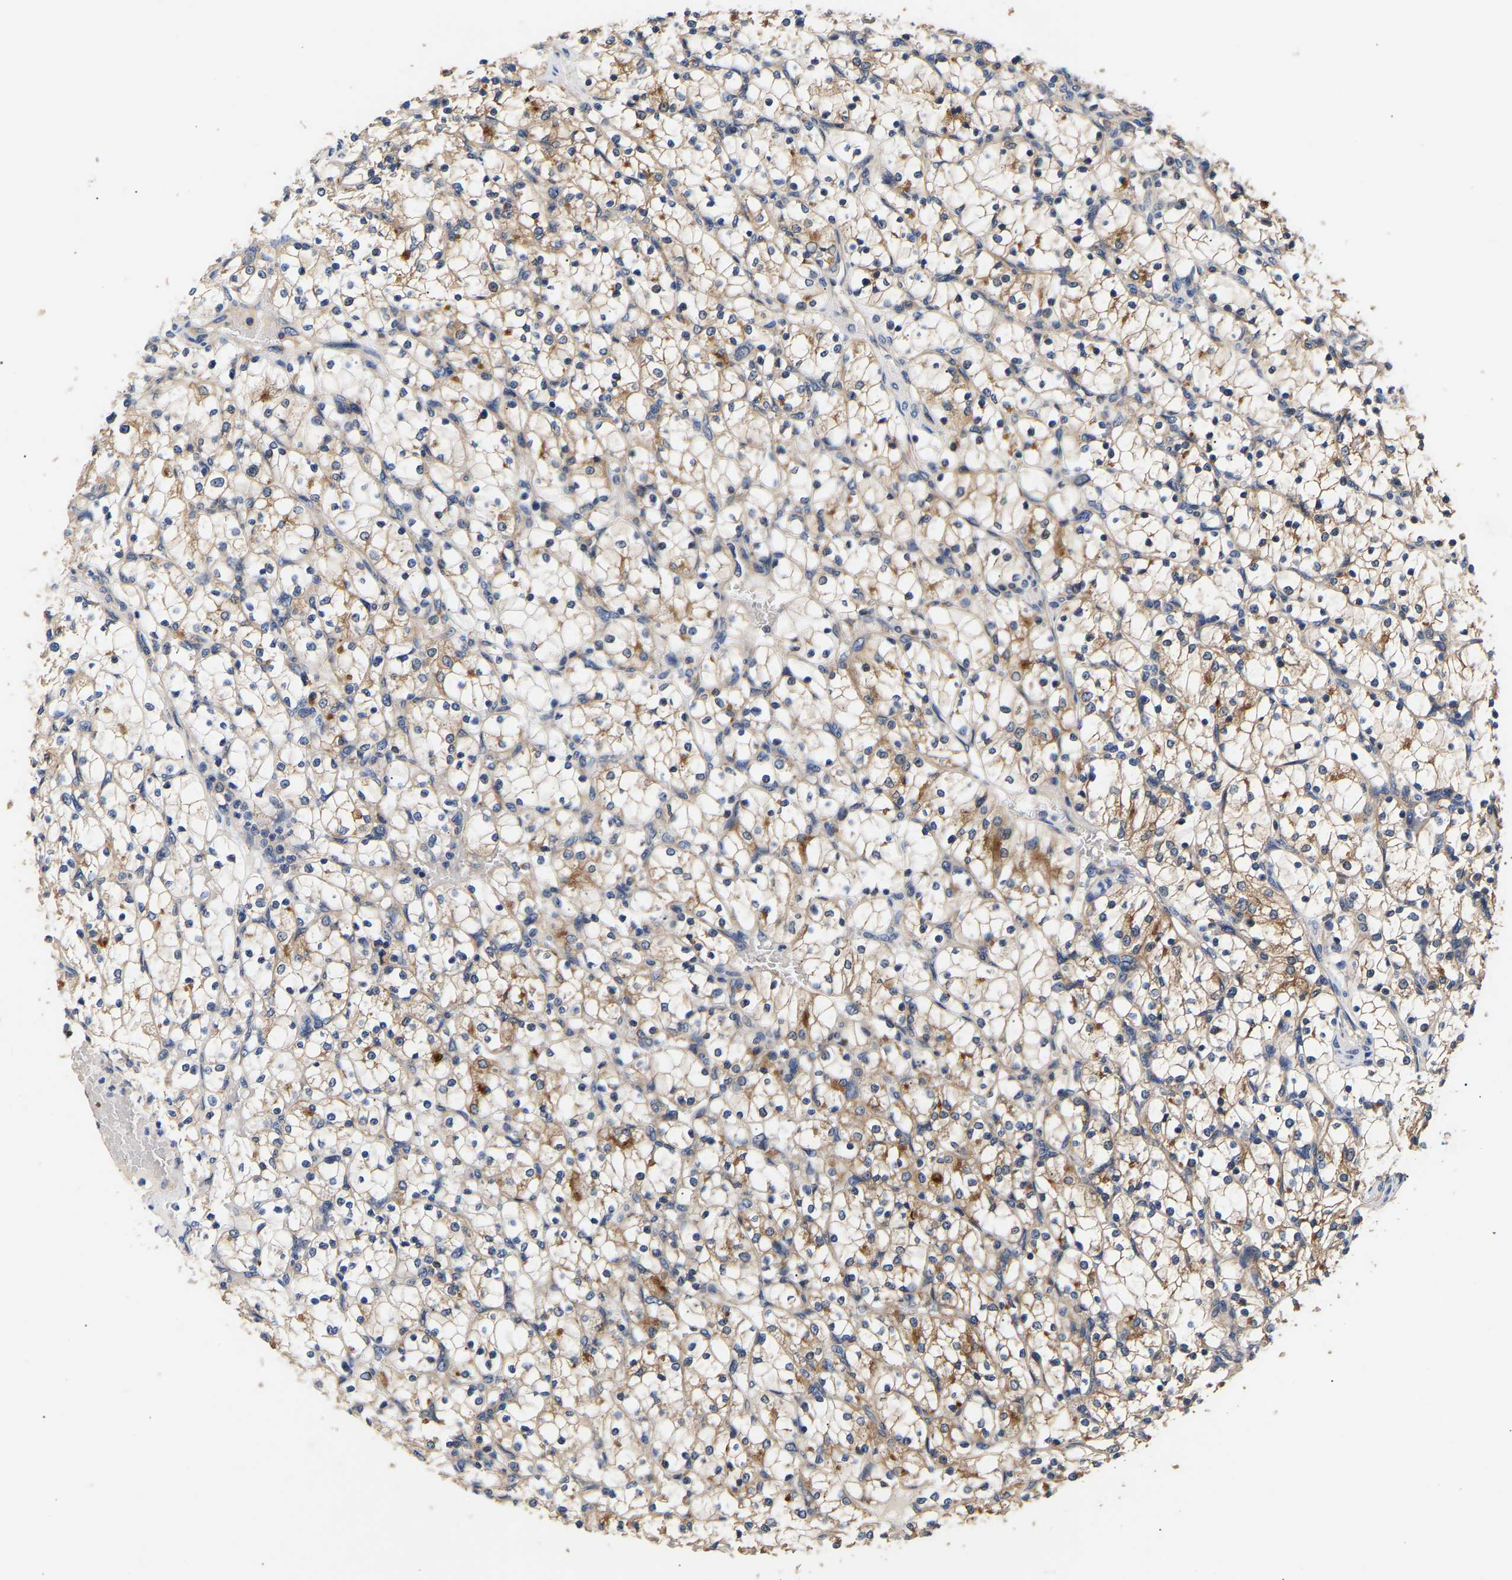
{"staining": {"intensity": "moderate", "quantity": "25%-75%", "location": "cytoplasmic/membranous"}, "tissue": "renal cancer", "cell_type": "Tumor cells", "image_type": "cancer", "snomed": [{"axis": "morphology", "description": "Adenocarcinoma, NOS"}, {"axis": "topography", "description": "Kidney"}], "caption": "High-magnification brightfield microscopy of adenocarcinoma (renal) stained with DAB (3,3'-diaminobenzidine) (brown) and counterstained with hematoxylin (blue). tumor cells exhibit moderate cytoplasmic/membranous staining is seen in about25%-75% of cells.", "gene": "LRBA", "patient": {"sex": "female", "age": 69}}